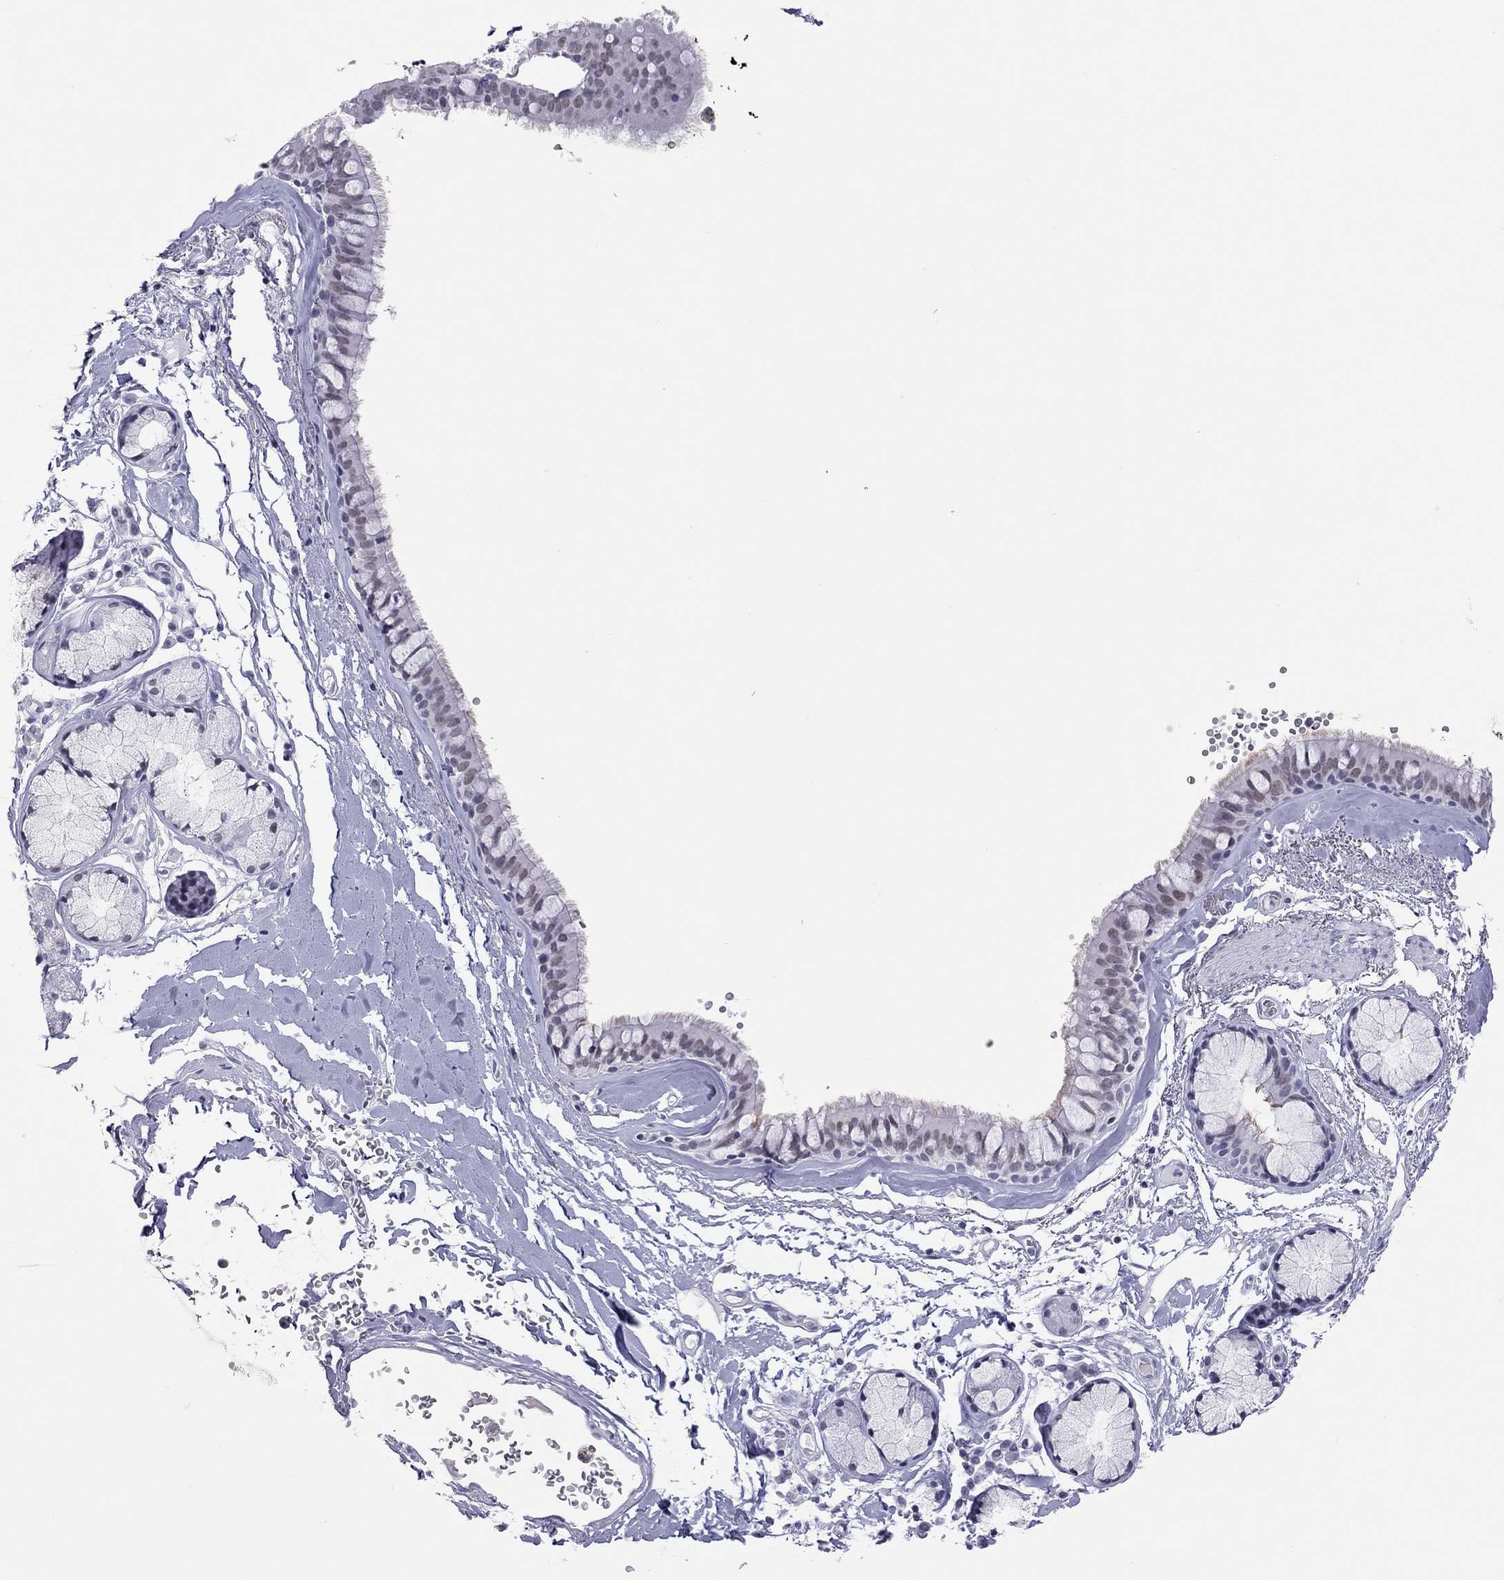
{"staining": {"intensity": "negative", "quantity": "none", "location": "none"}, "tissue": "bronchus", "cell_type": "Respiratory epithelial cells", "image_type": "normal", "snomed": [{"axis": "morphology", "description": "Normal tissue, NOS"}, {"axis": "morphology", "description": "Squamous cell carcinoma, NOS"}, {"axis": "topography", "description": "Cartilage tissue"}, {"axis": "topography", "description": "Bronchus"}], "caption": "High power microscopy histopathology image of an IHC image of normal bronchus, revealing no significant expression in respiratory epithelial cells. (DAB (3,3'-diaminobenzidine) IHC with hematoxylin counter stain).", "gene": "JHY", "patient": {"sex": "male", "age": 72}}